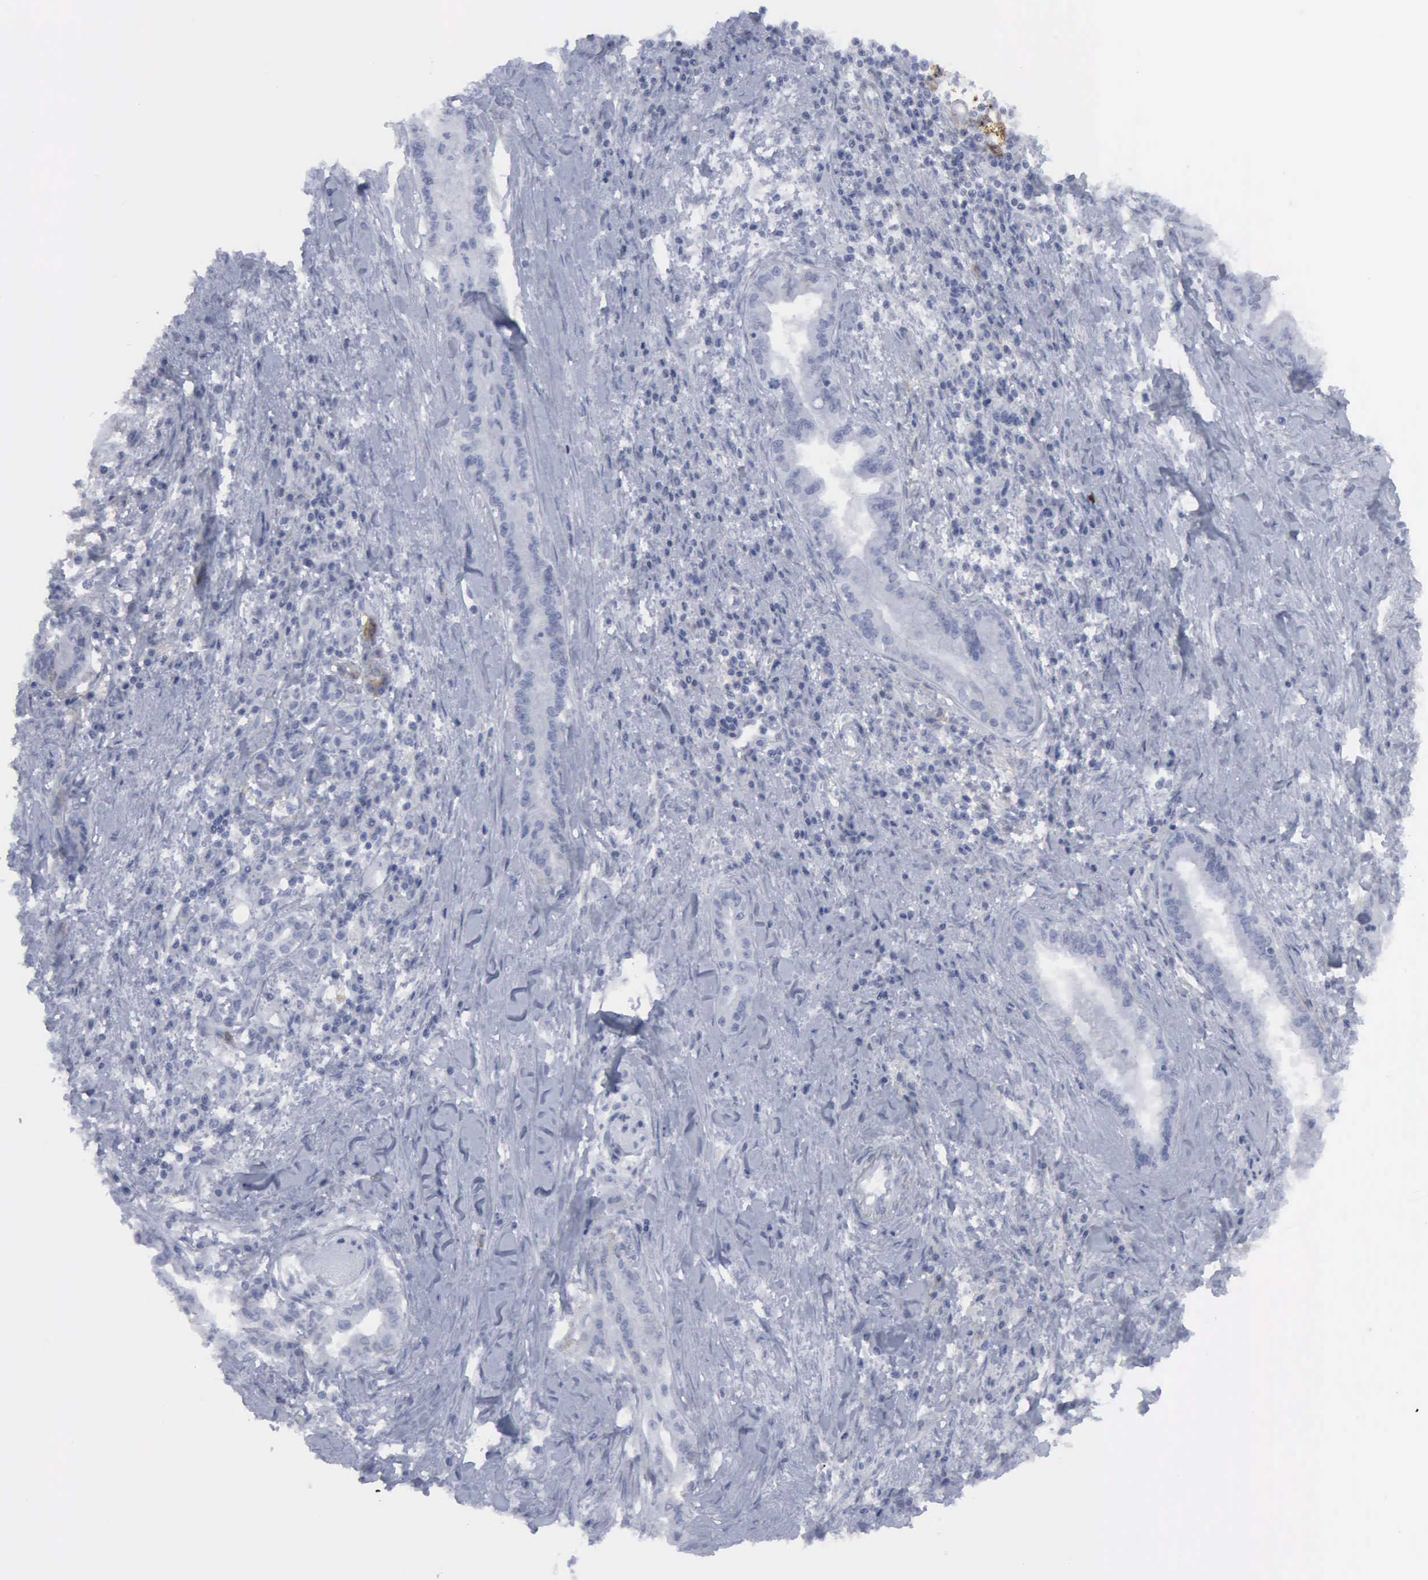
{"staining": {"intensity": "negative", "quantity": "none", "location": "none"}, "tissue": "pancreatic cancer", "cell_type": "Tumor cells", "image_type": "cancer", "snomed": [{"axis": "morphology", "description": "Adenocarcinoma, NOS"}, {"axis": "topography", "description": "Pancreas"}], "caption": "IHC micrograph of neoplastic tissue: pancreatic adenocarcinoma stained with DAB (3,3'-diaminobenzidine) reveals no significant protein staining in tumor cells. (Brightfield microscopy of DAB (3,3'-diaminobenzidine) immunohistochemistry (IHC) at high magnification).", "gene": "VCAM1", "patient": {"sex": "female", "age": 64}}